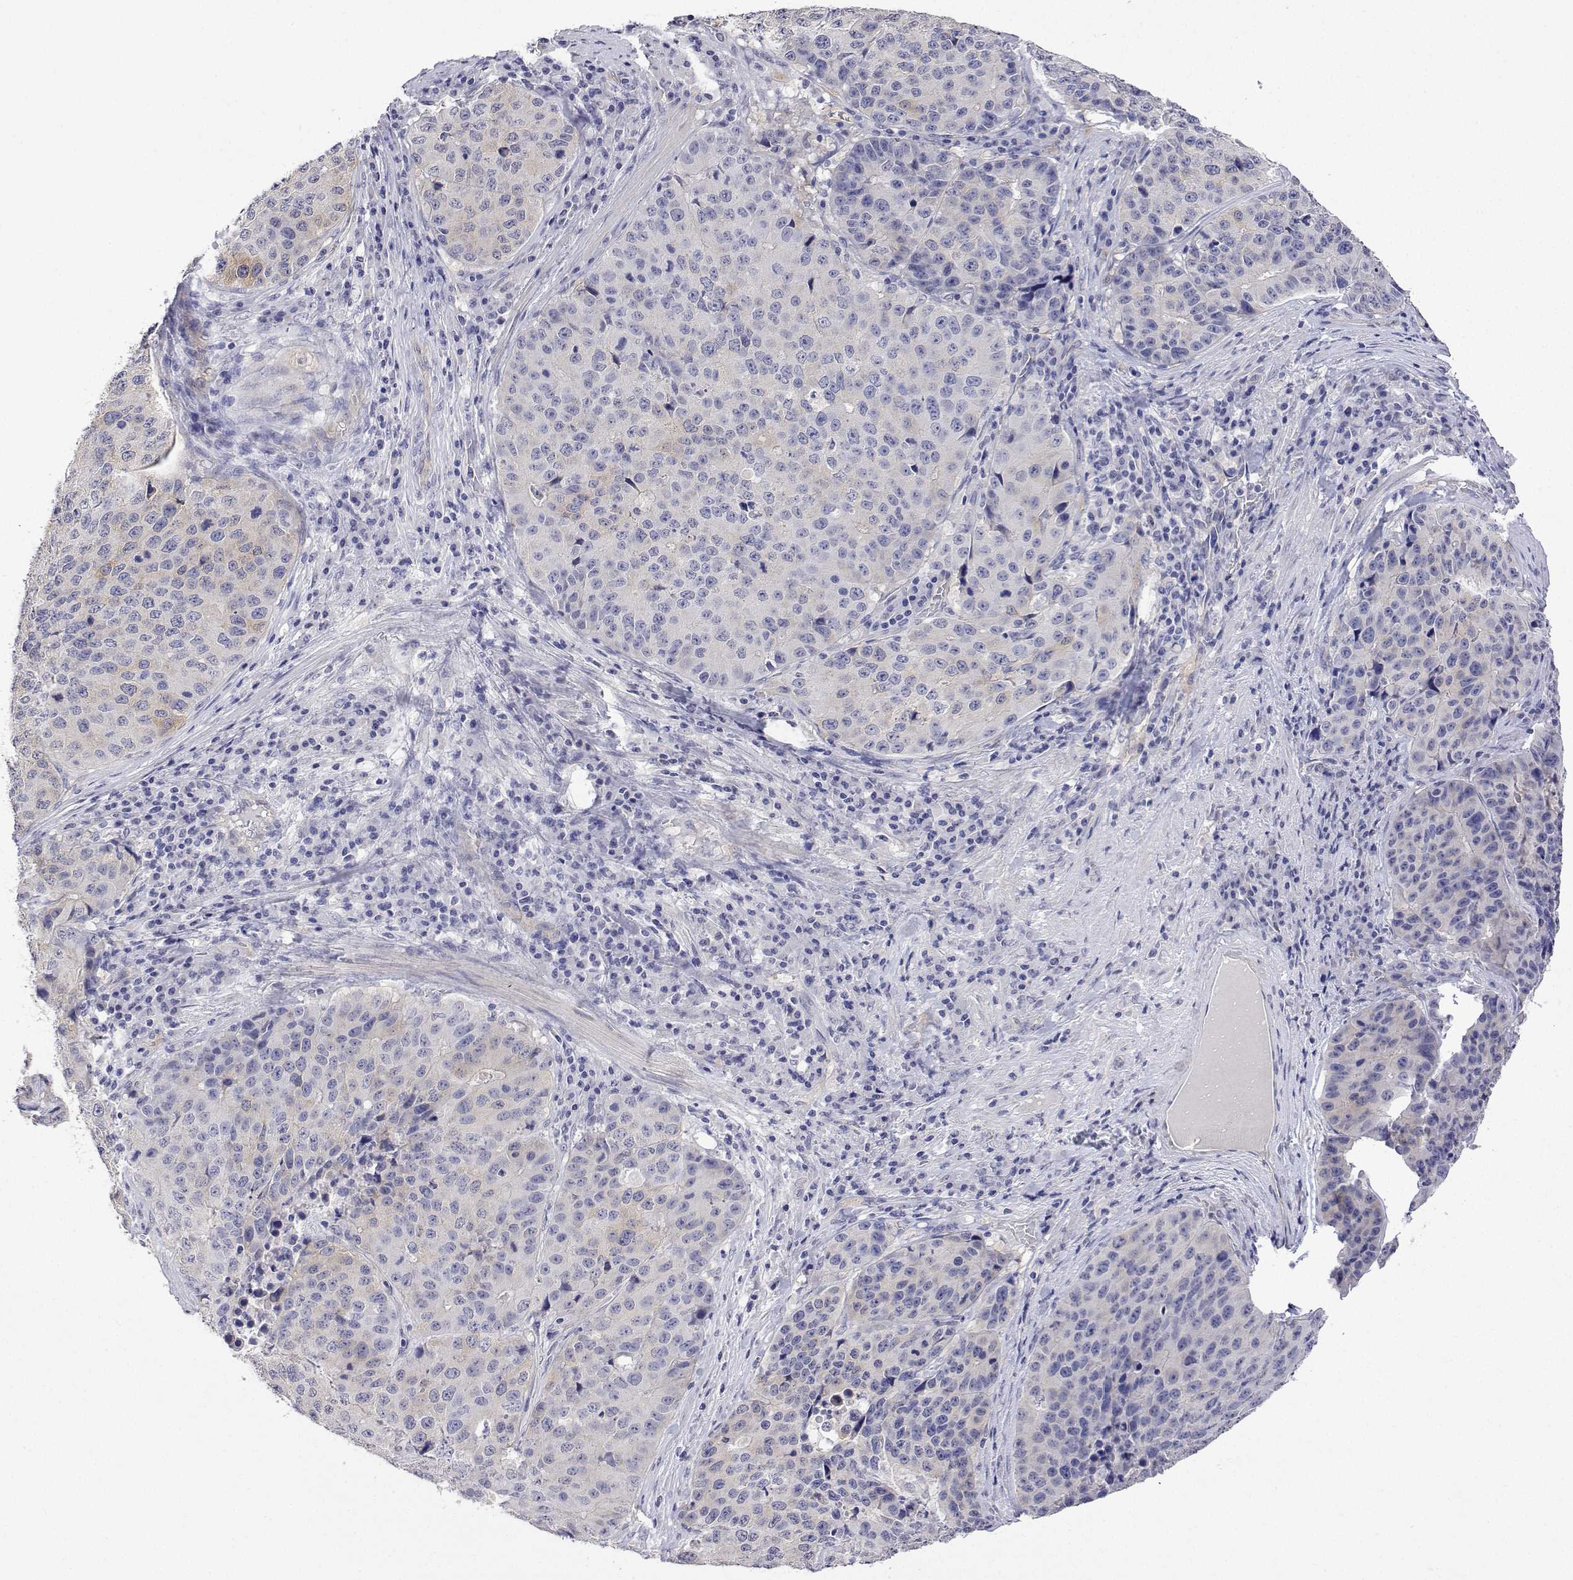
{"staining": {"intensity": "negative", "quantity": "none", "location": "none"}, "tissue": "stomach cancer", "cell_type": "Tumor cells", "image_type": "cancer", "snomed": [{"axis": "morphology", "description": "Adenocarcinoma, NOS"}, {"axis": "topography", "description": "Stomach"}], "caption": "DAB immunohistochemical staining of stomach cancer reveals no significant expression in tumor cells.", "gene": "PLCB1", "patient": {"sex": "male", "age": 71}}